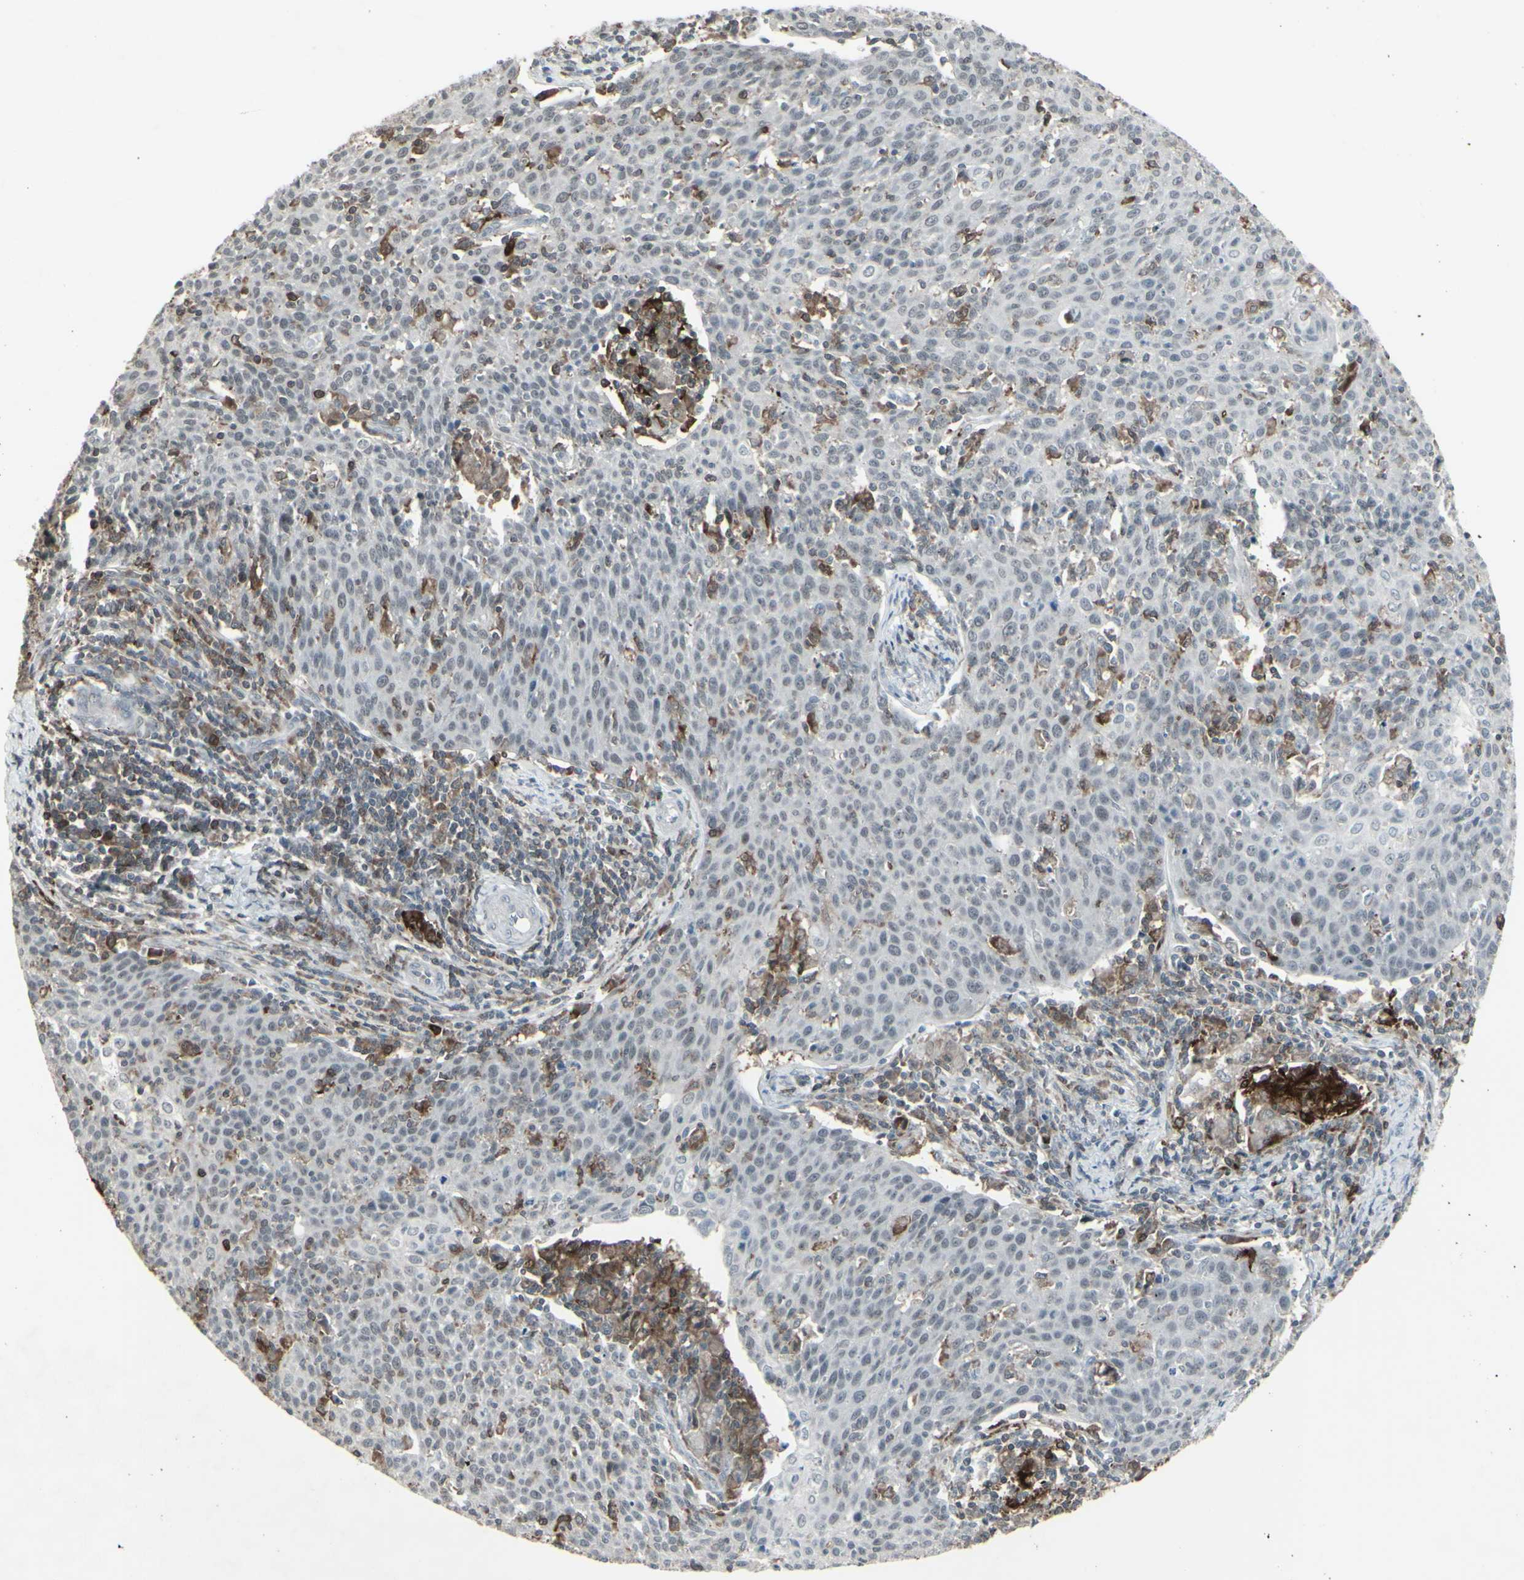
{"staining": {"intensity": "negative", "quantity": "none", "location": "none"}, "tissue": "cervical cancer", "cell_type": "Tumor cells", "image_type": "cancer", "snomed": [{"axis": "morphology", "description": "Squamous cell carcinoma, NOS"}, {"axis": "topography", "description": "Cervix"}], "caption": "High power microscopy micrograph of an IHC histopathology image of cervical squamous cell carcinoma, revealing no significant positivity in tumor cells. Brightfield microscopy of IHC stained with DAB (3,3'-diaminobenzidine) (brown) and hematoxylin (blue), captured at high magnification.", "gene": "SAMSN1", "patient": {"sex": "female", "age": 38}}